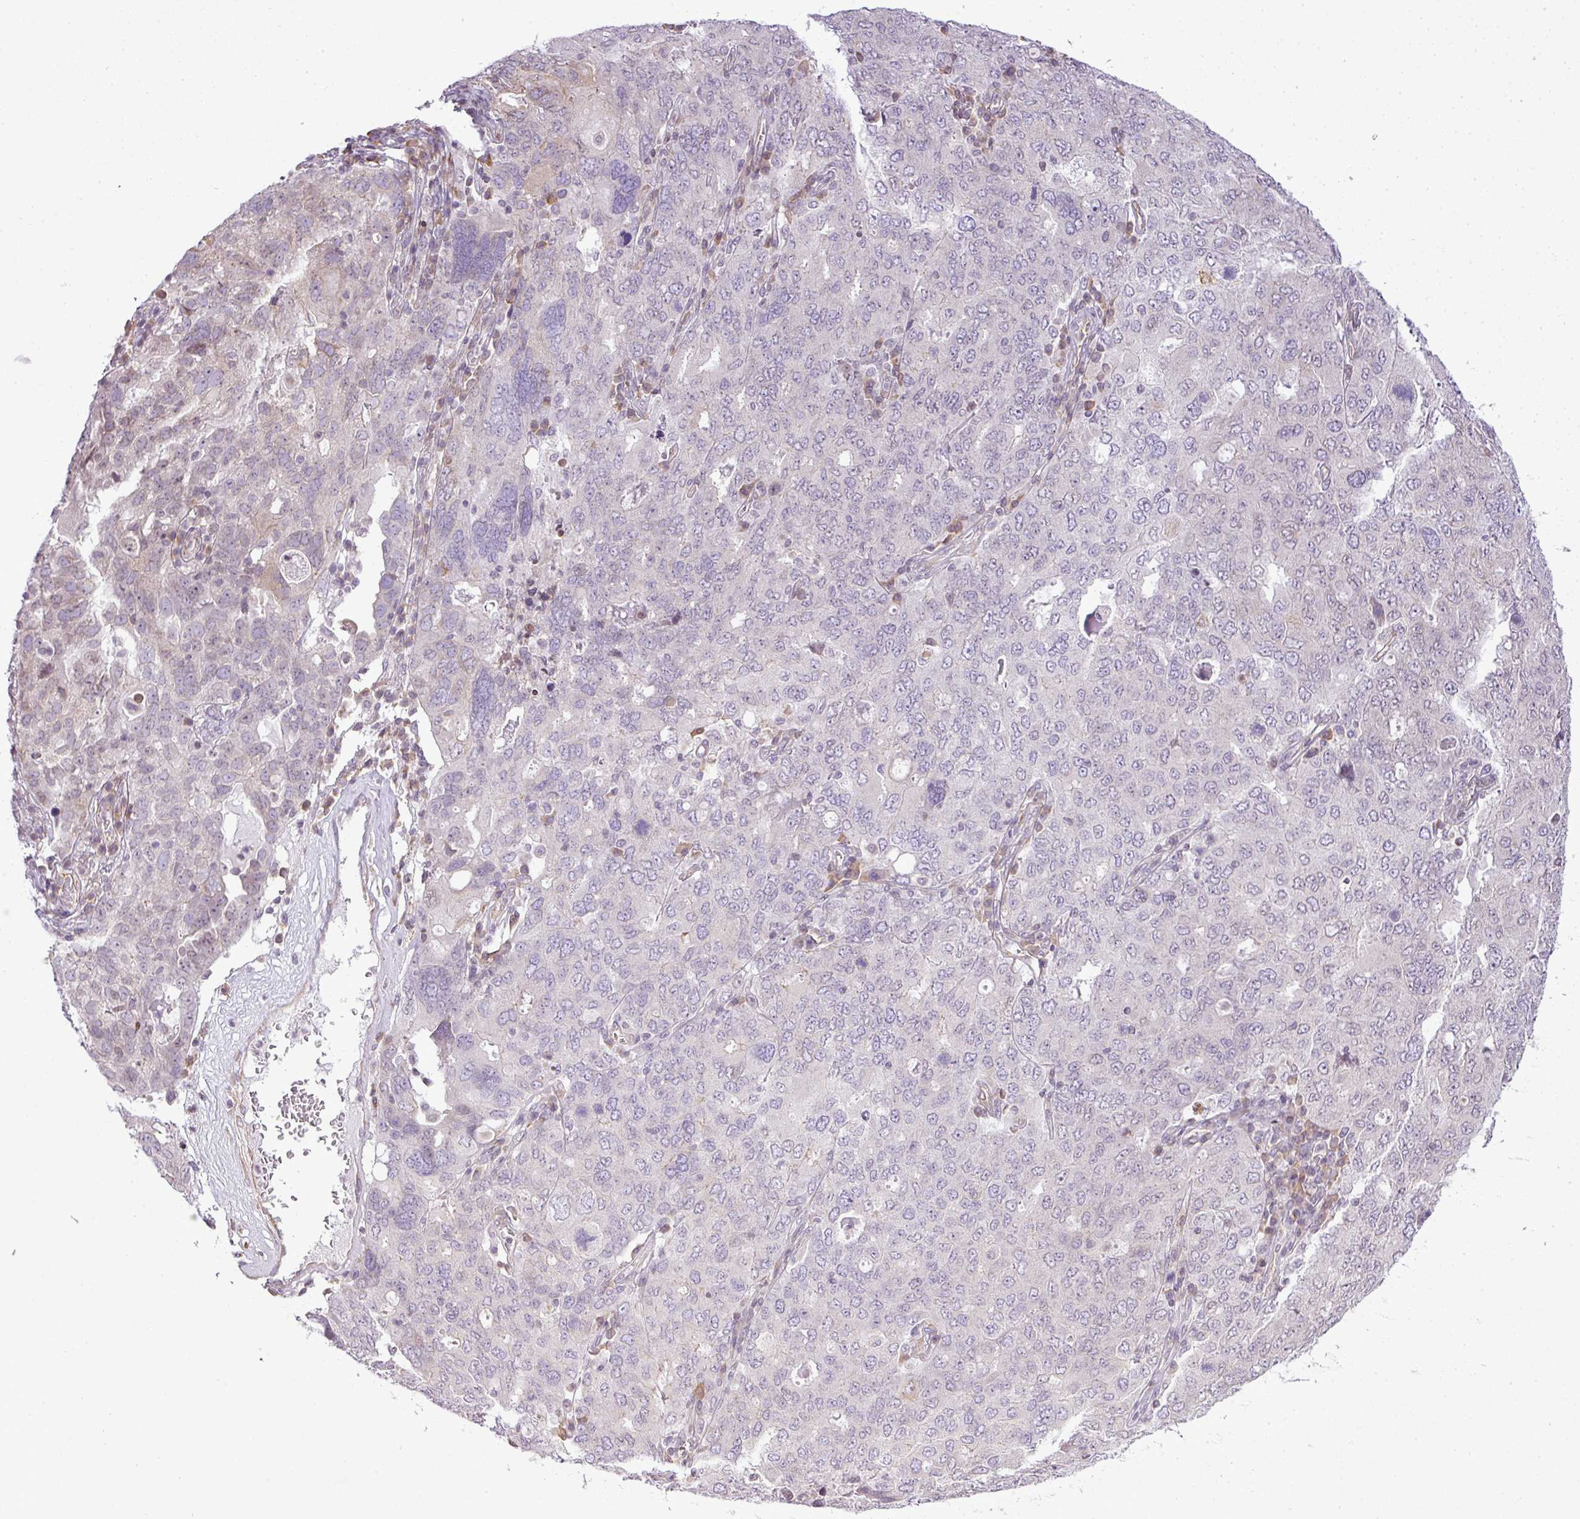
{"staining": {"intensity": "negative", "quantity": "none", "location": "none"}, "tissue": "ovarian cancer", "cell_type": "Tumor cells", "image_type": "cancer", "snomed": [{"axis": "morphology", "description": "Carcinoma, endometroid"}, {"axis": "topography", "description": "Ovary"}], "caption": "The image displays no staining of tumor cells in ovarian cancer.", "gene": "COX18", "patient": {"sex": "female", "age": 62}}